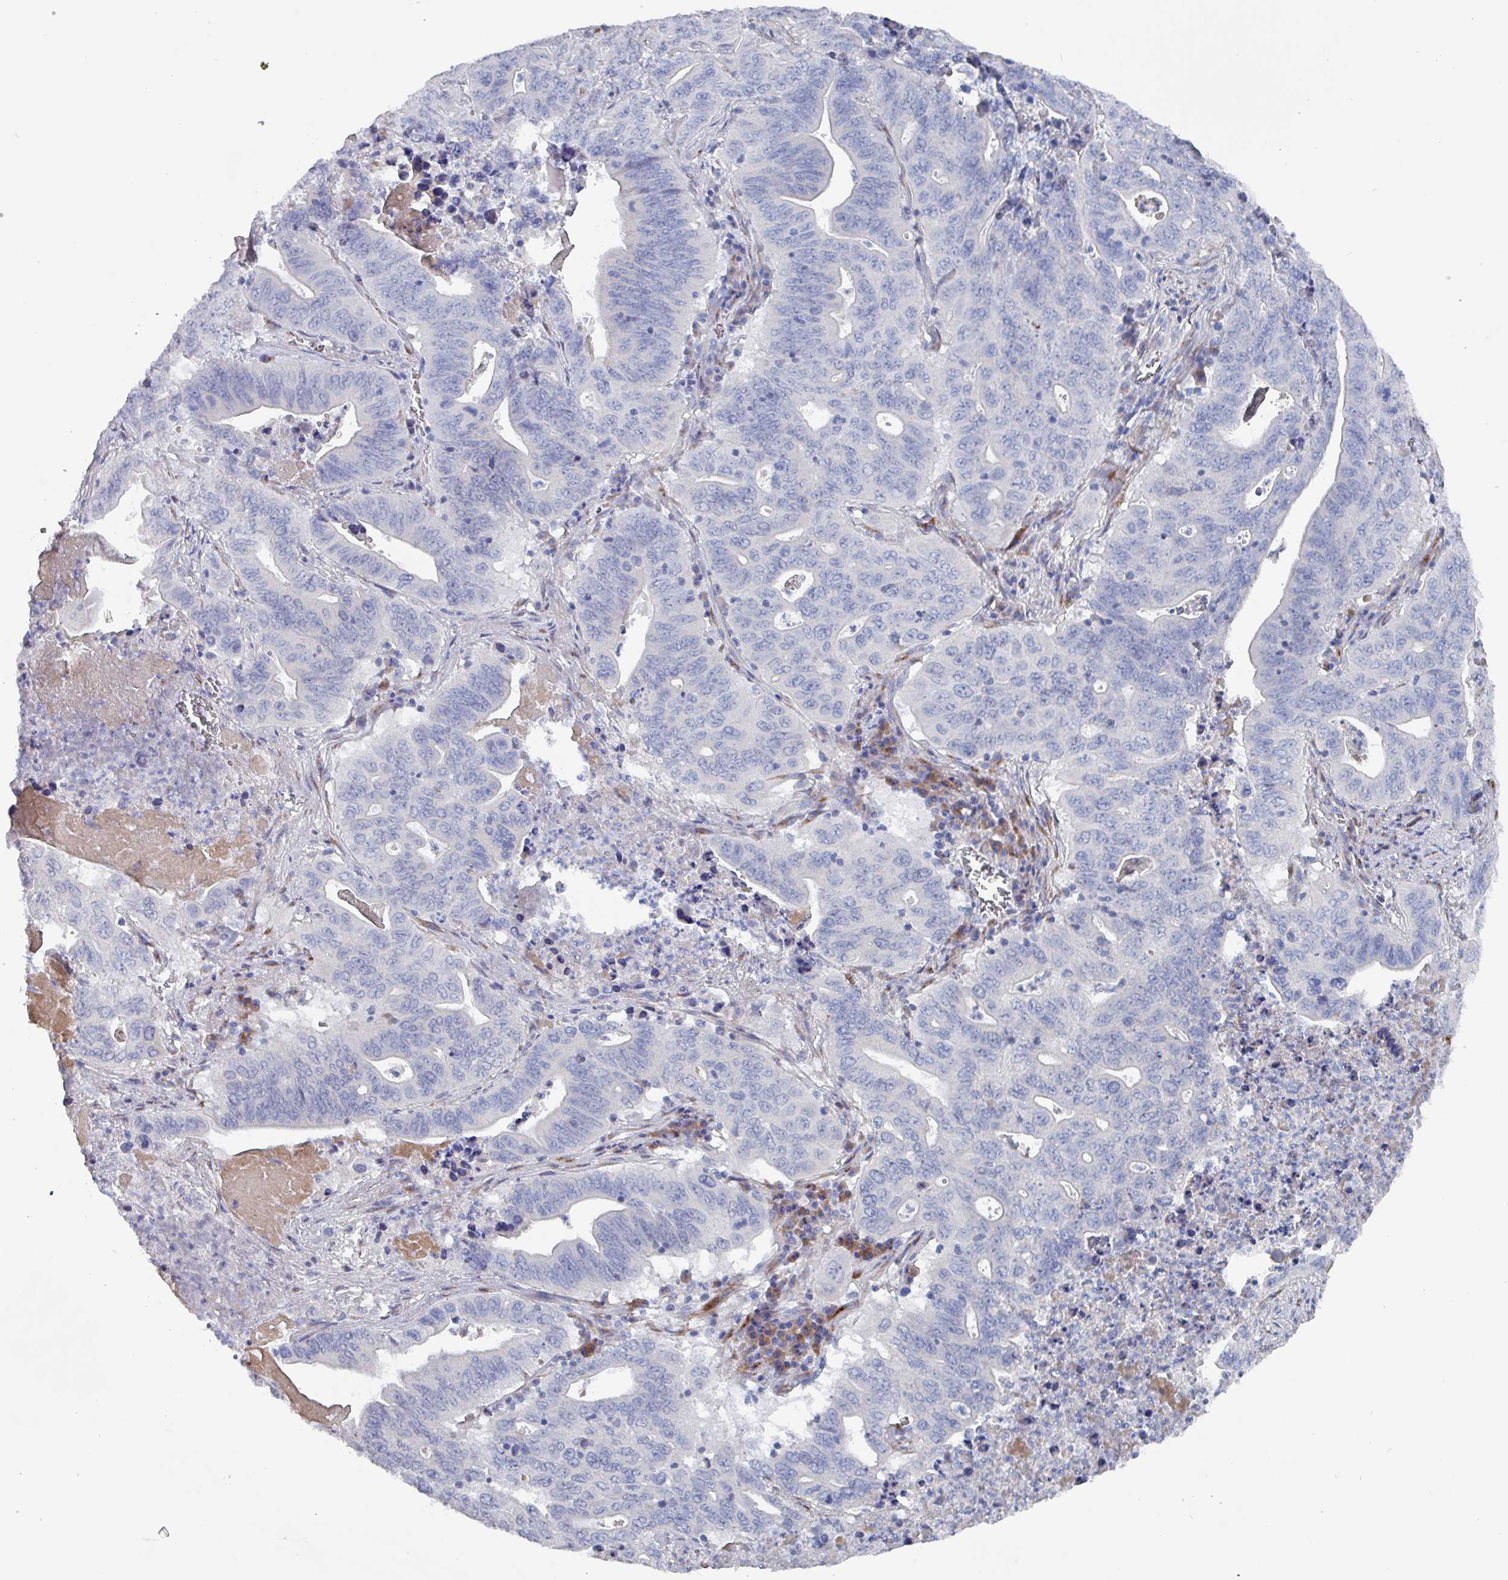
{"staining": {"intensity": "negative", "quantity": "none", "location": "none"}, "tissue": "lung cancer", "cell_type": "Tumor cells", "image_type": "cancer", "snomed": [{"axis": "morphology", "description": "Adenocarcinoma, NOS"}, {"axis": "topography", "description": "Lung"}], "caption": "Tumor cells are negative for protein expression in human lung adenocarcinoma.", "gene": "DRD5", "patient": {"sex": "female", "age": 60}}